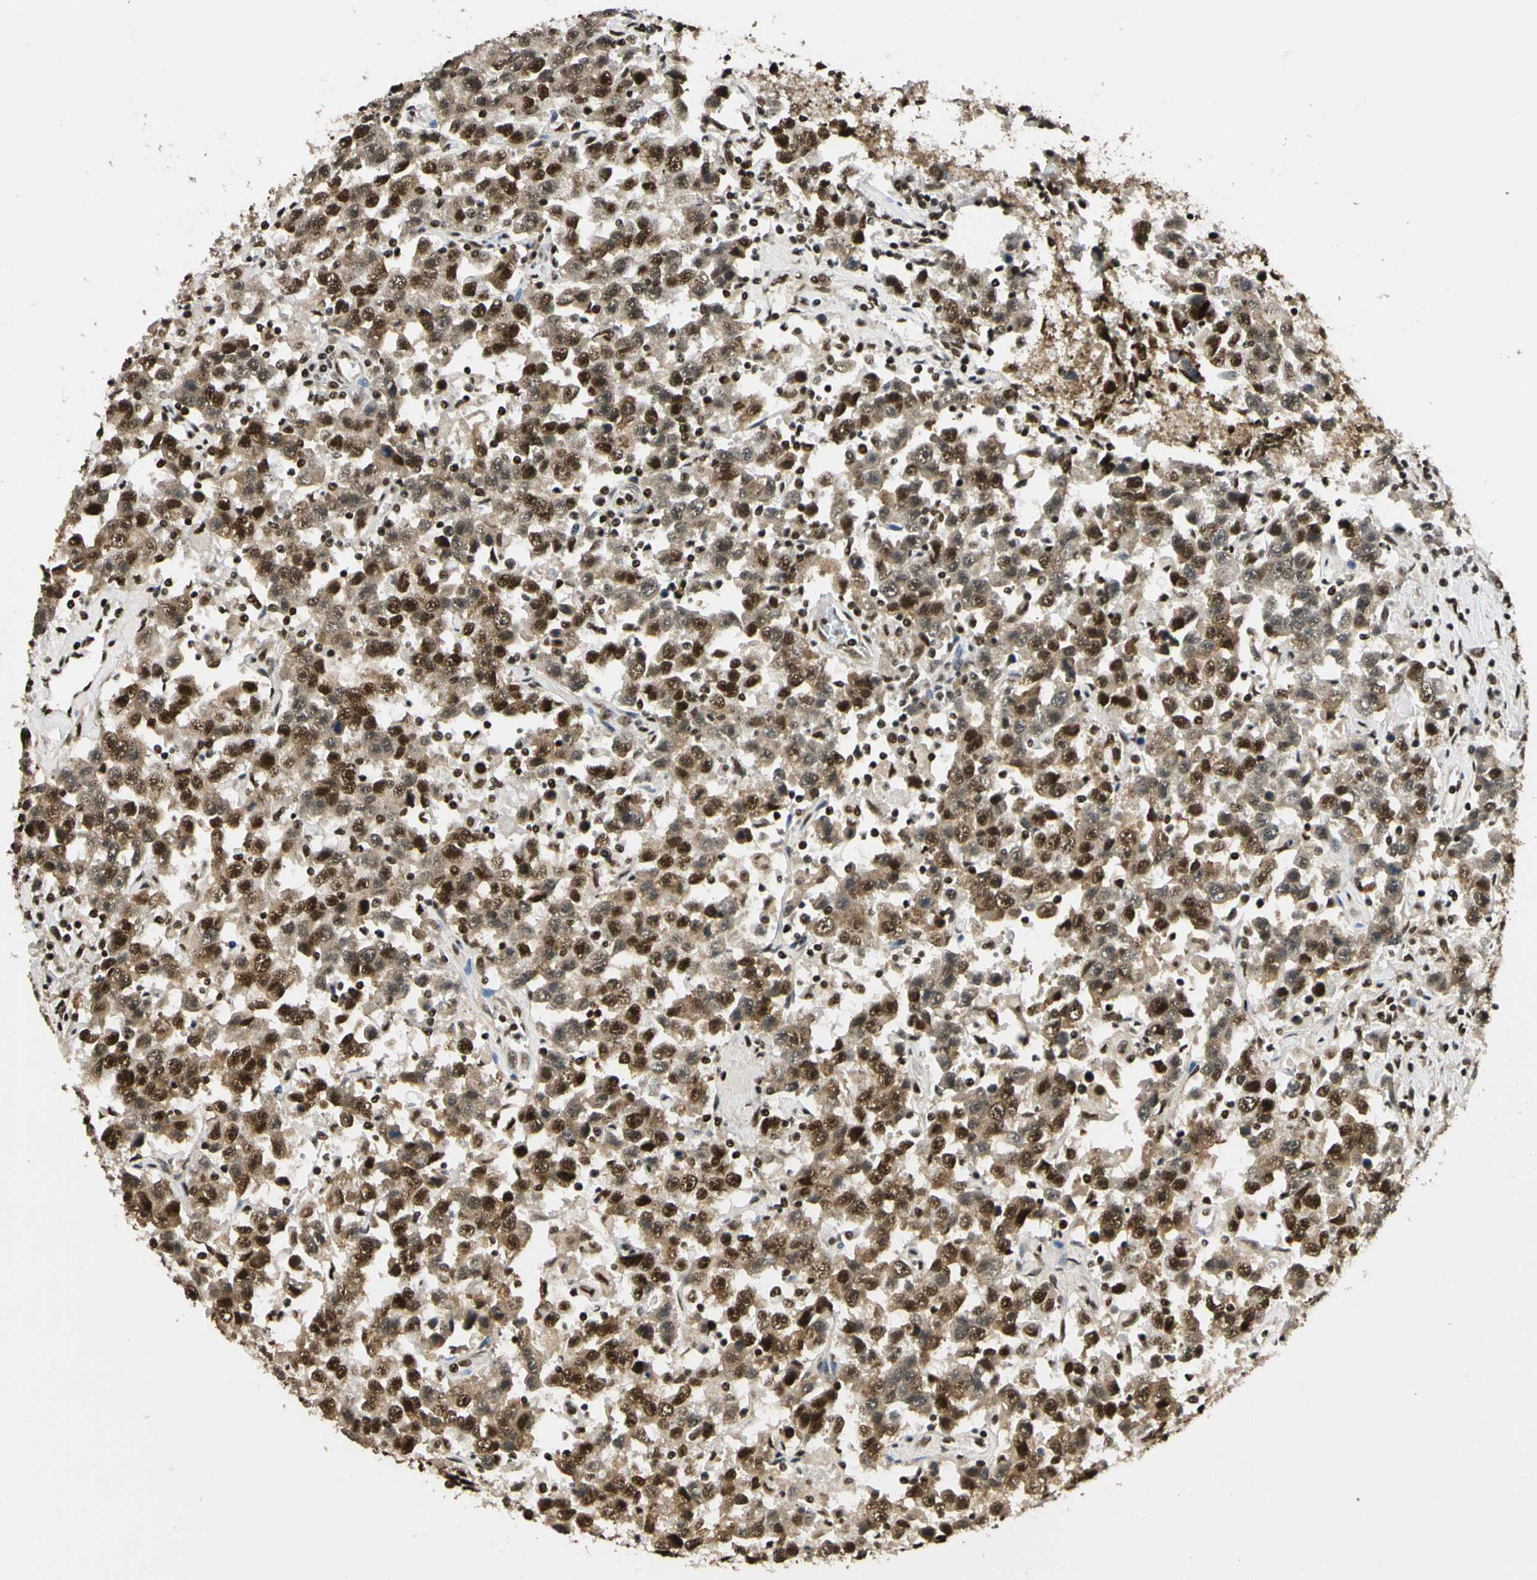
{"staining": {"intensity": "strong", "quantity": ">75%", "location": "nuclear"}, "tissue": "testis cancer", "cell_type": "Tumor cells", "image_type": "cancer", "snomed": [{"axis": "morphology", "description": "Seminoma, NOS"}, {"axis": "topography", "description": "Testis"}], "caption": "Testis cancer (seminoma) tissue displays strong nuclear expression in about >75% of tumor cells", "gene": "CDK12", "patient": {"sex": "male", "age": 41}}